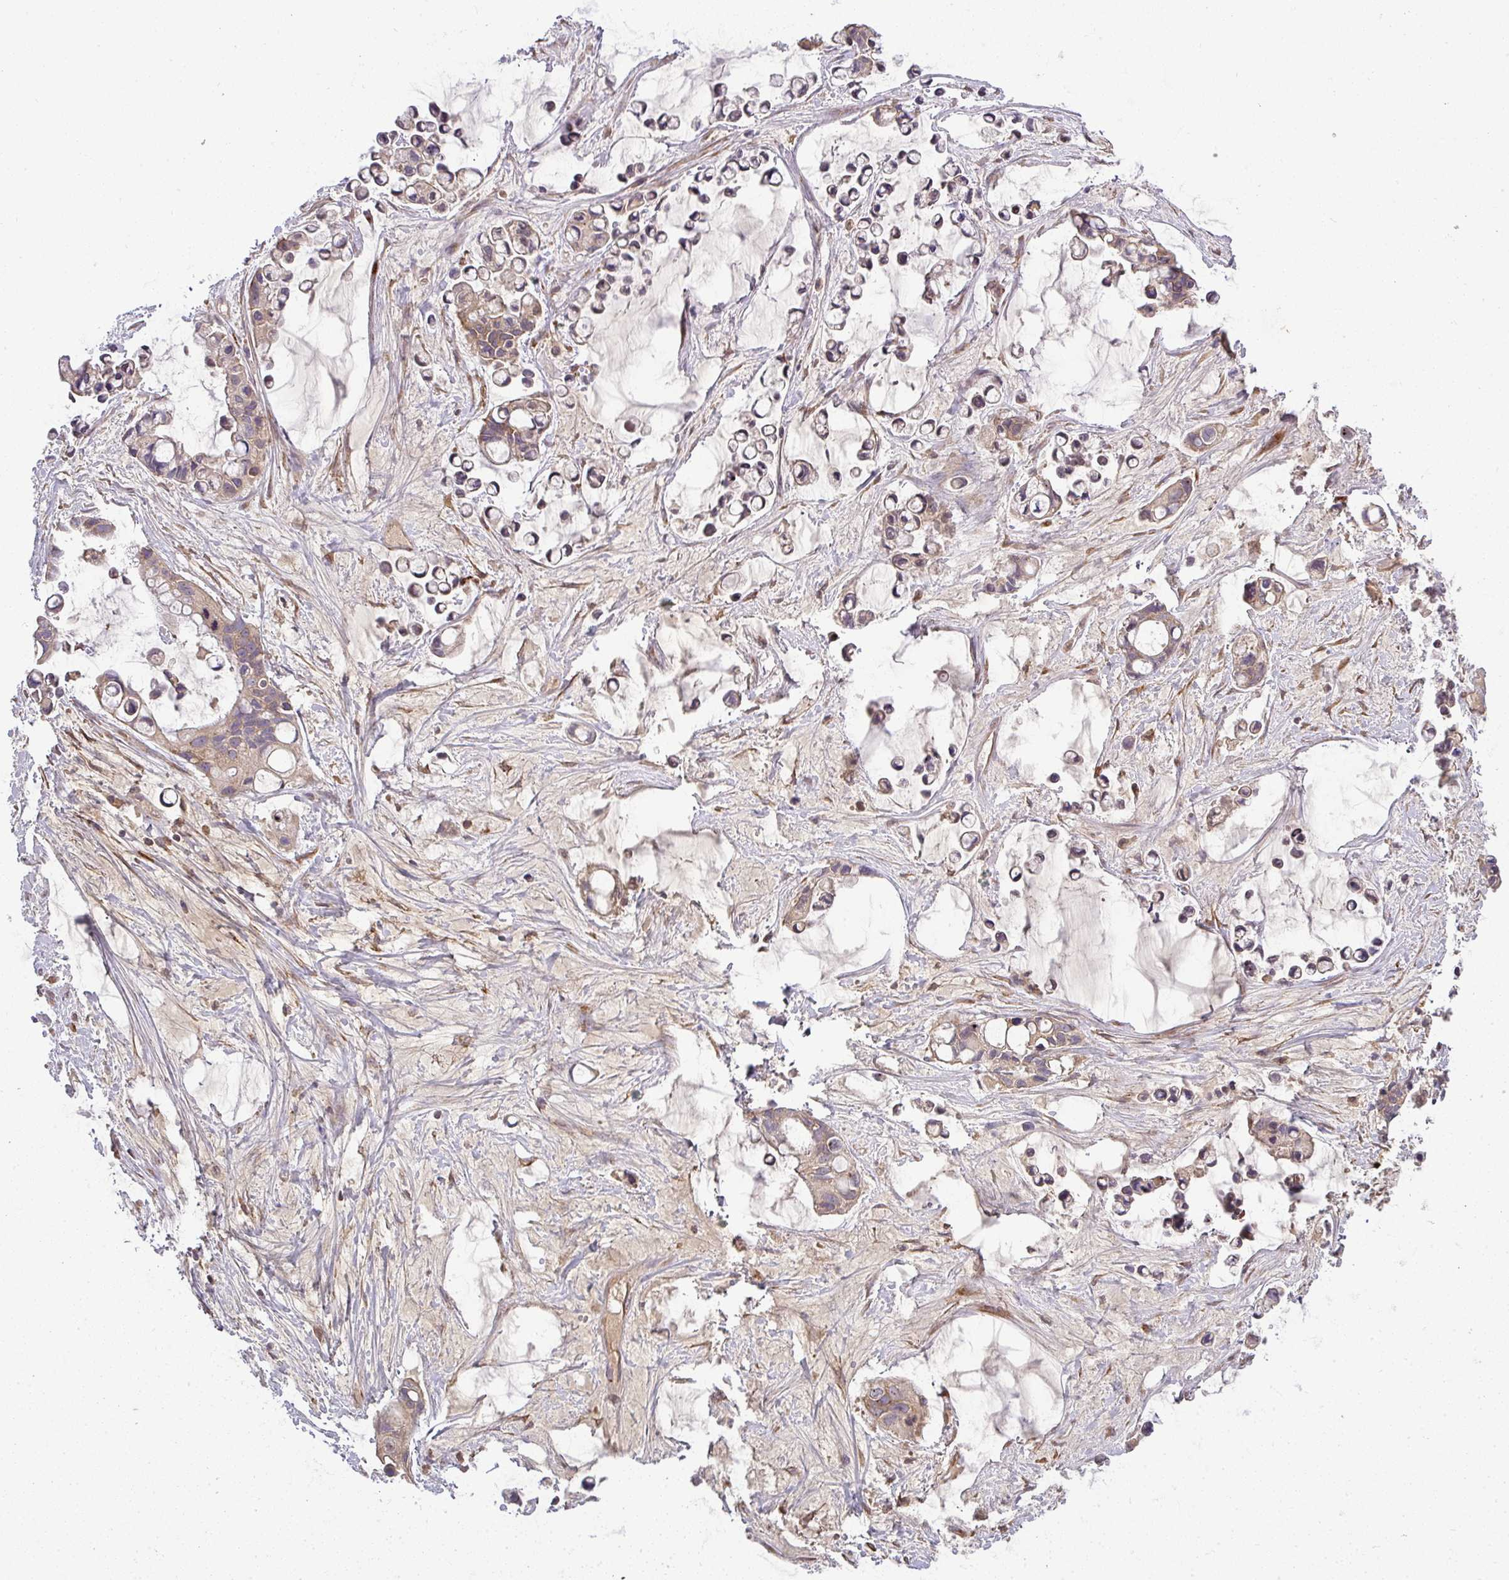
{"staining": {"intensity": "weak", "quantity": ">75%", "location": "cytoplasmic/membranous"}, "tissue": "ovarian cancer", "cell_type": "Tumor cells", "image_type": "cancer", "snomed": [{"axis": "morphology", "description": "Cystadenocarcinoma, mucinous, NOS"}, {"axis": "topography", "description": "Ovary"}], "caption": "Ovarian cancer stained with IHC shows weak cytoplasmic/membranous expression in about >75% of tumor cells.", "gene": "GALP", "patient": {"sex": "female", "age": 63}}